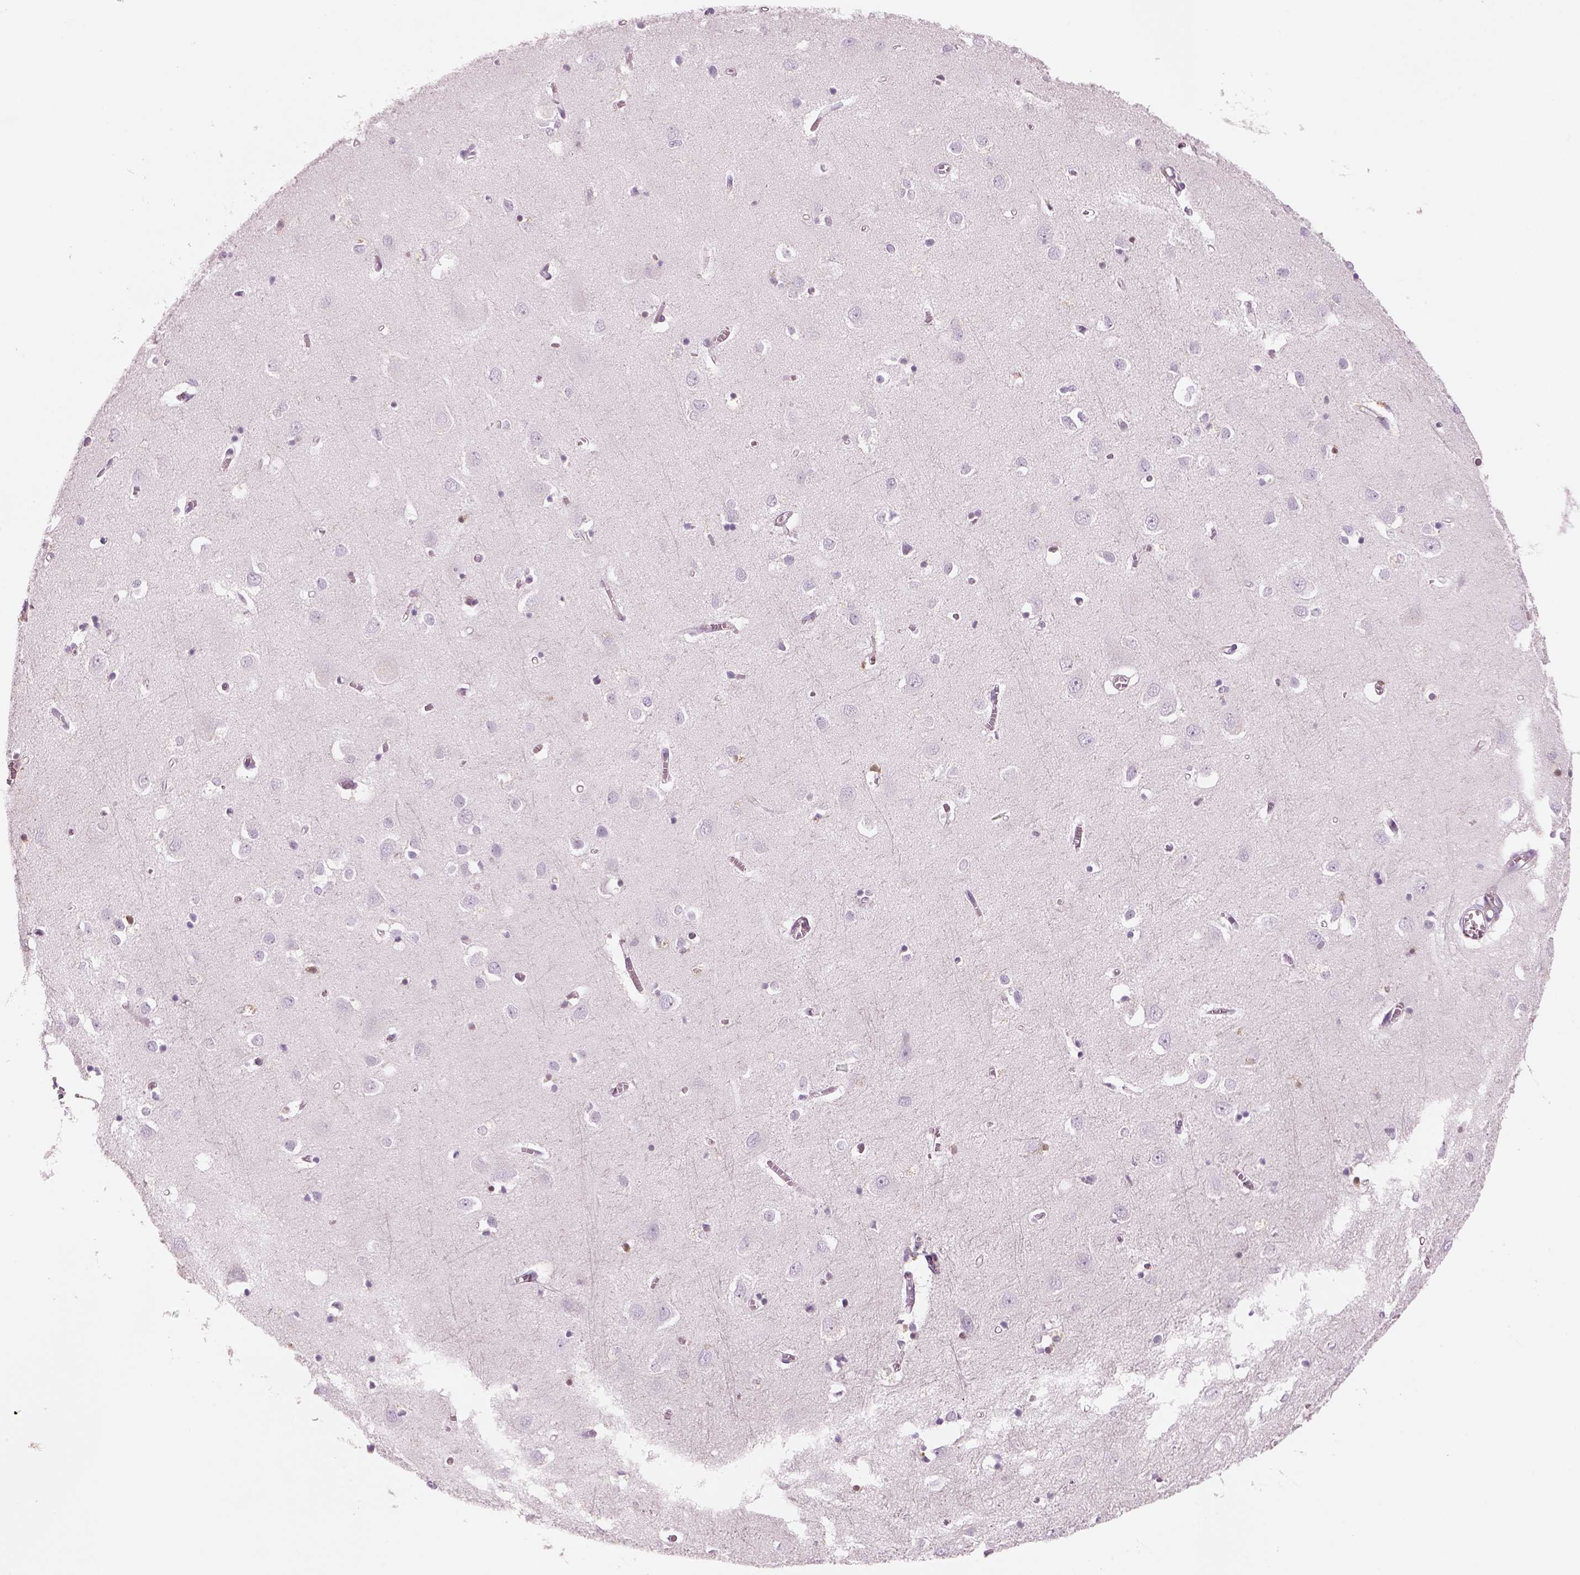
{"staining": {"intensity": "negative", "quantity": "none", "location": "none"}, "tissue": "cerebral cortex", "cell_type": "Endothelial cells", "image_type": "normal", "snomed": [{"axis": "morphology", "description": "Normal tissue, NOS"}, {"axis": "topography", "description": "Cerebral cortex"}], "caption": "Immunohistochemical staining of unremarkable human cerebral cortex exhibits no significant expression in endothelial cells. (Stains: DAB (3,3'-diaminobenzidine) IHC with hematoxylin counter stain, Microscopy: brightfield microscopy at high magnification).", "gene": "SLC1A7", "patient": {"sex": "male", "age": 70}}